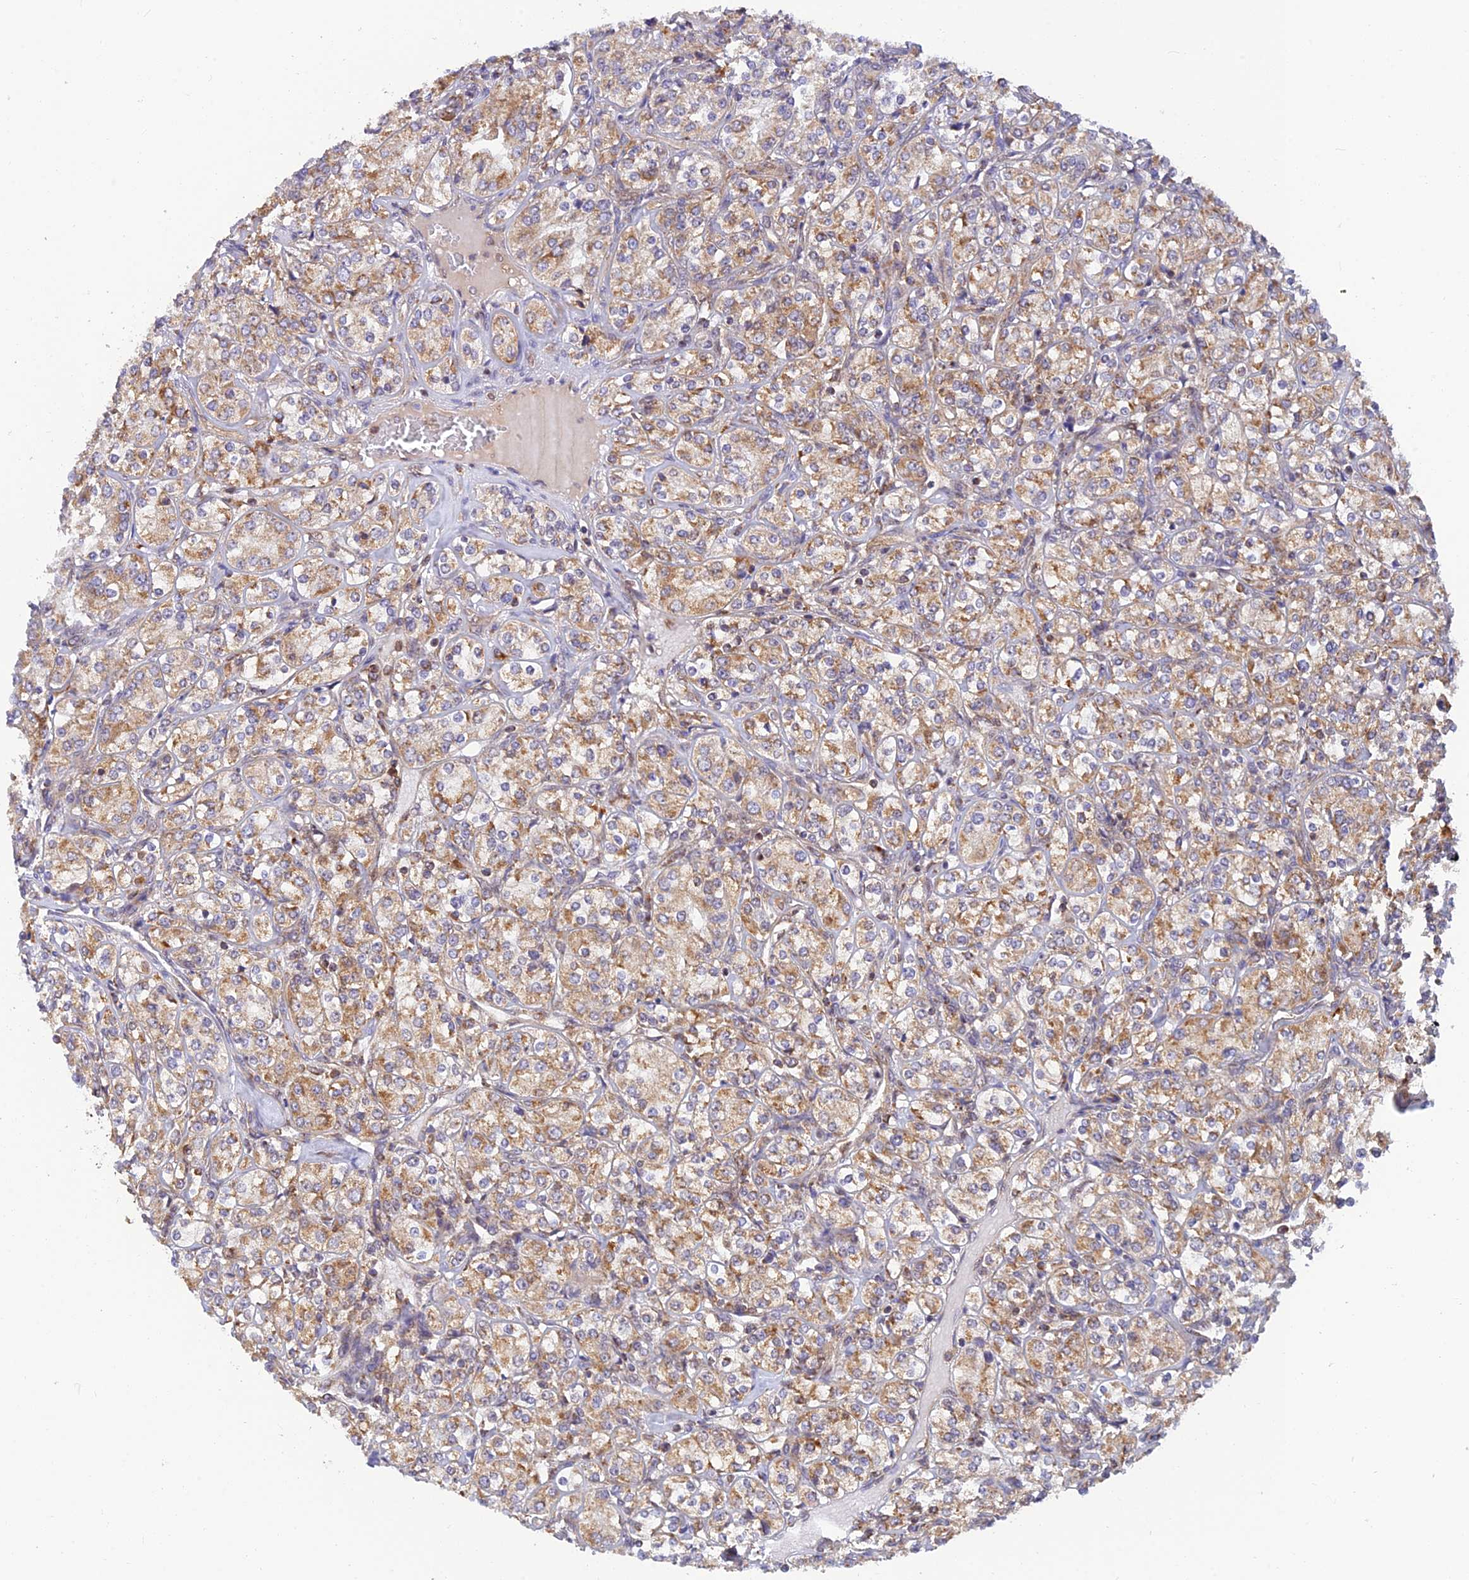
{"staining": {"intensity": "moderate", "quantity": ">75%", "location": "cytoplasmic/membranous"}, "tissue": "renal cancer", "cell_type": "Tumor cells", "image_type": "cancer", "snomed": [{"axis": "morphology", "description": "Adenocarcinoma, NOS"}, {"axis": "topography", "description": "Kidney"}], "caption": "Tumor cells reveal medium levels of moderate cytoplasmic/membranous positivity in about >75% of cells in human renal cancer (adenocarcinoma).", "gene": "LYSMD2", "patient": {"sex": "male", "age": 77}}